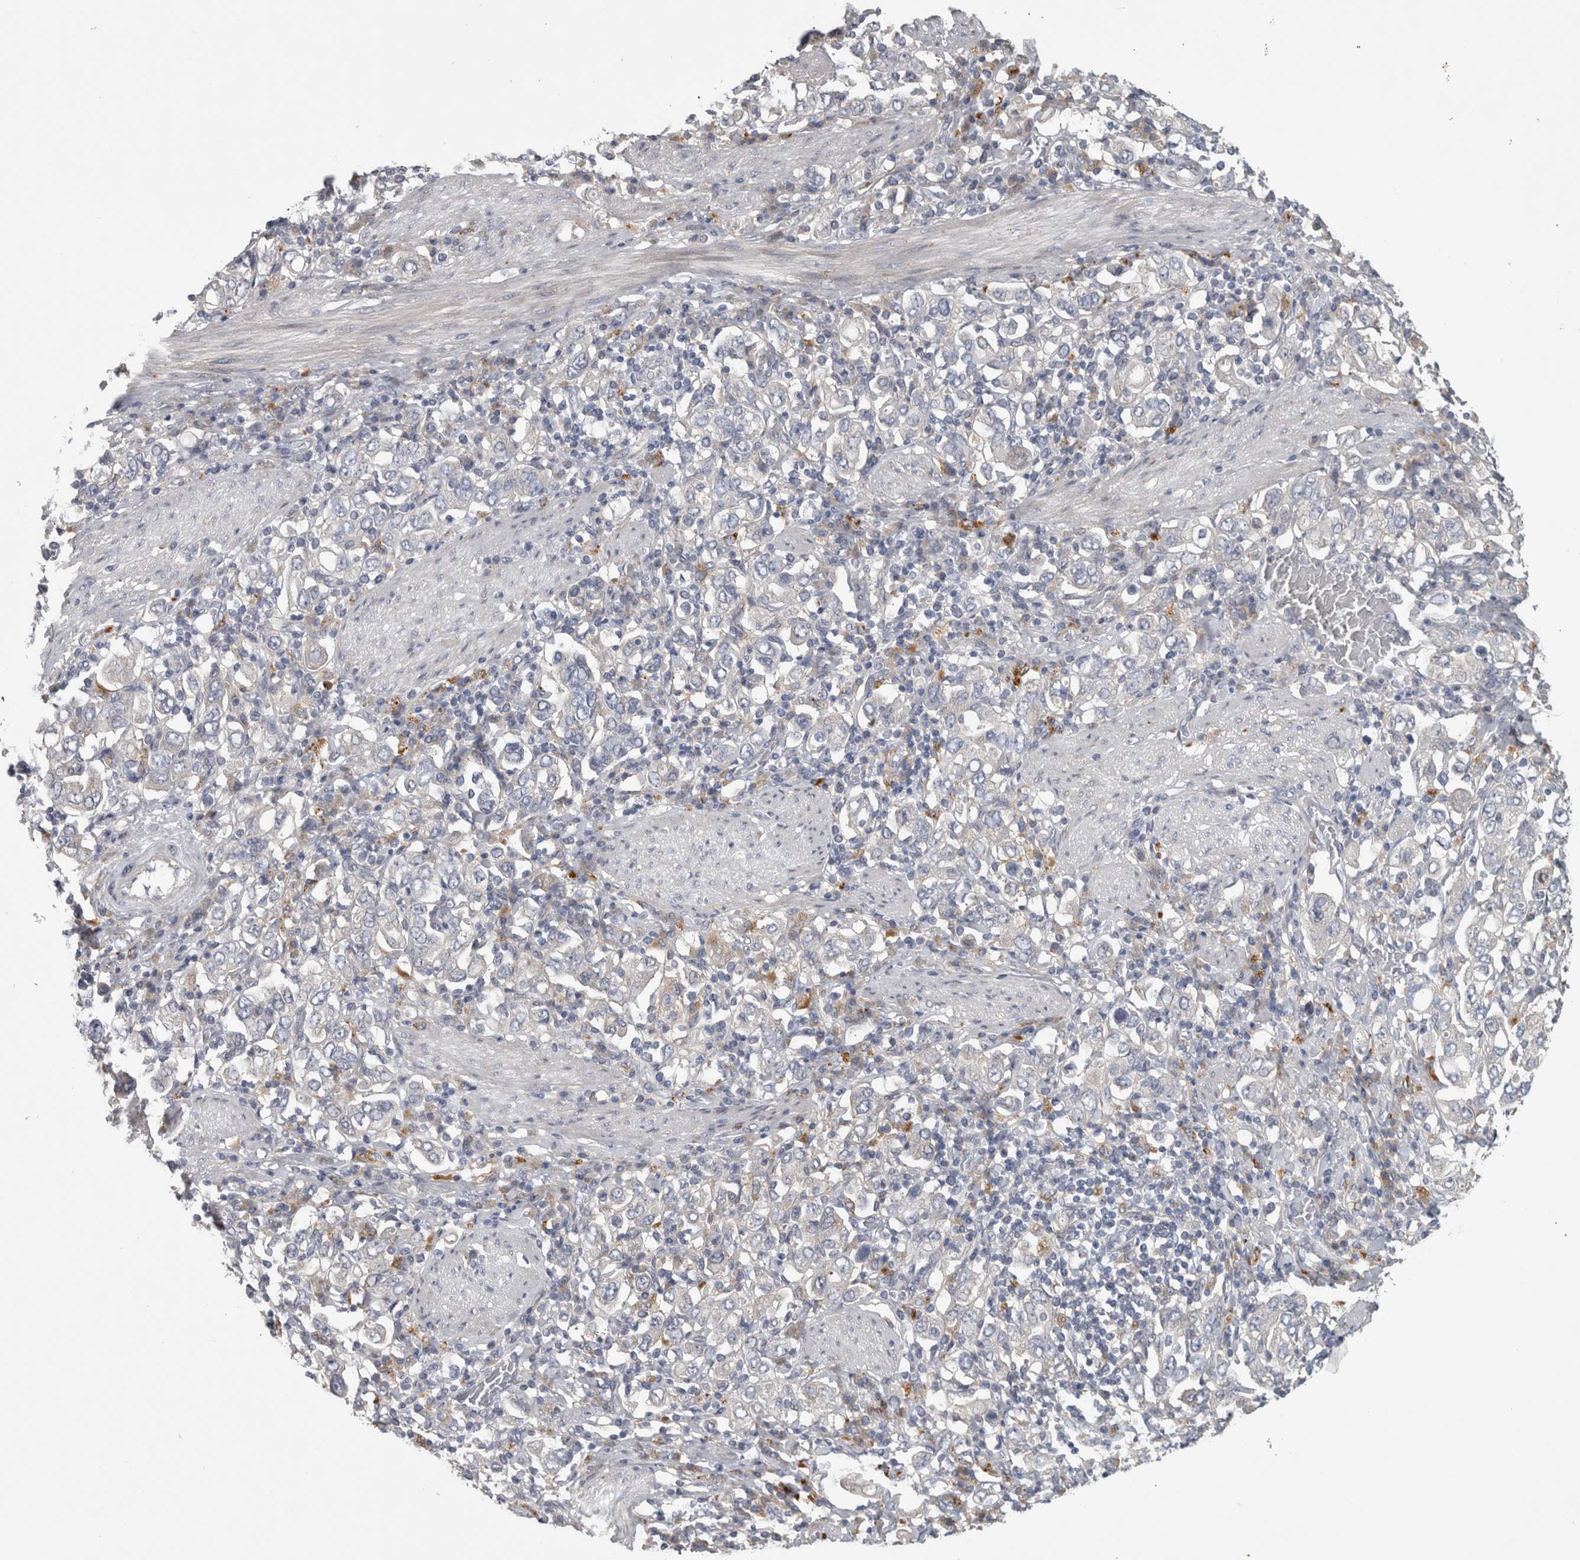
{"staining": {"intensity": "negative", "quantity": "none", "location": "none"}, "tissue": "stomach cancer", "cell_type": "Tumor cells", "image_type": "cancer", "snomed": [{"axis": "morphology", "description": "Adenocarcinoma, NOS"}, {"axis": "topography", "description": "Stomach, upper"}], "caption": "Image shows no significant protein staining in tumor cells of stomach cancer (adenocarcinoma).", "gene": "ATXN2", "patient": {"sex": "male", "age": 62}}